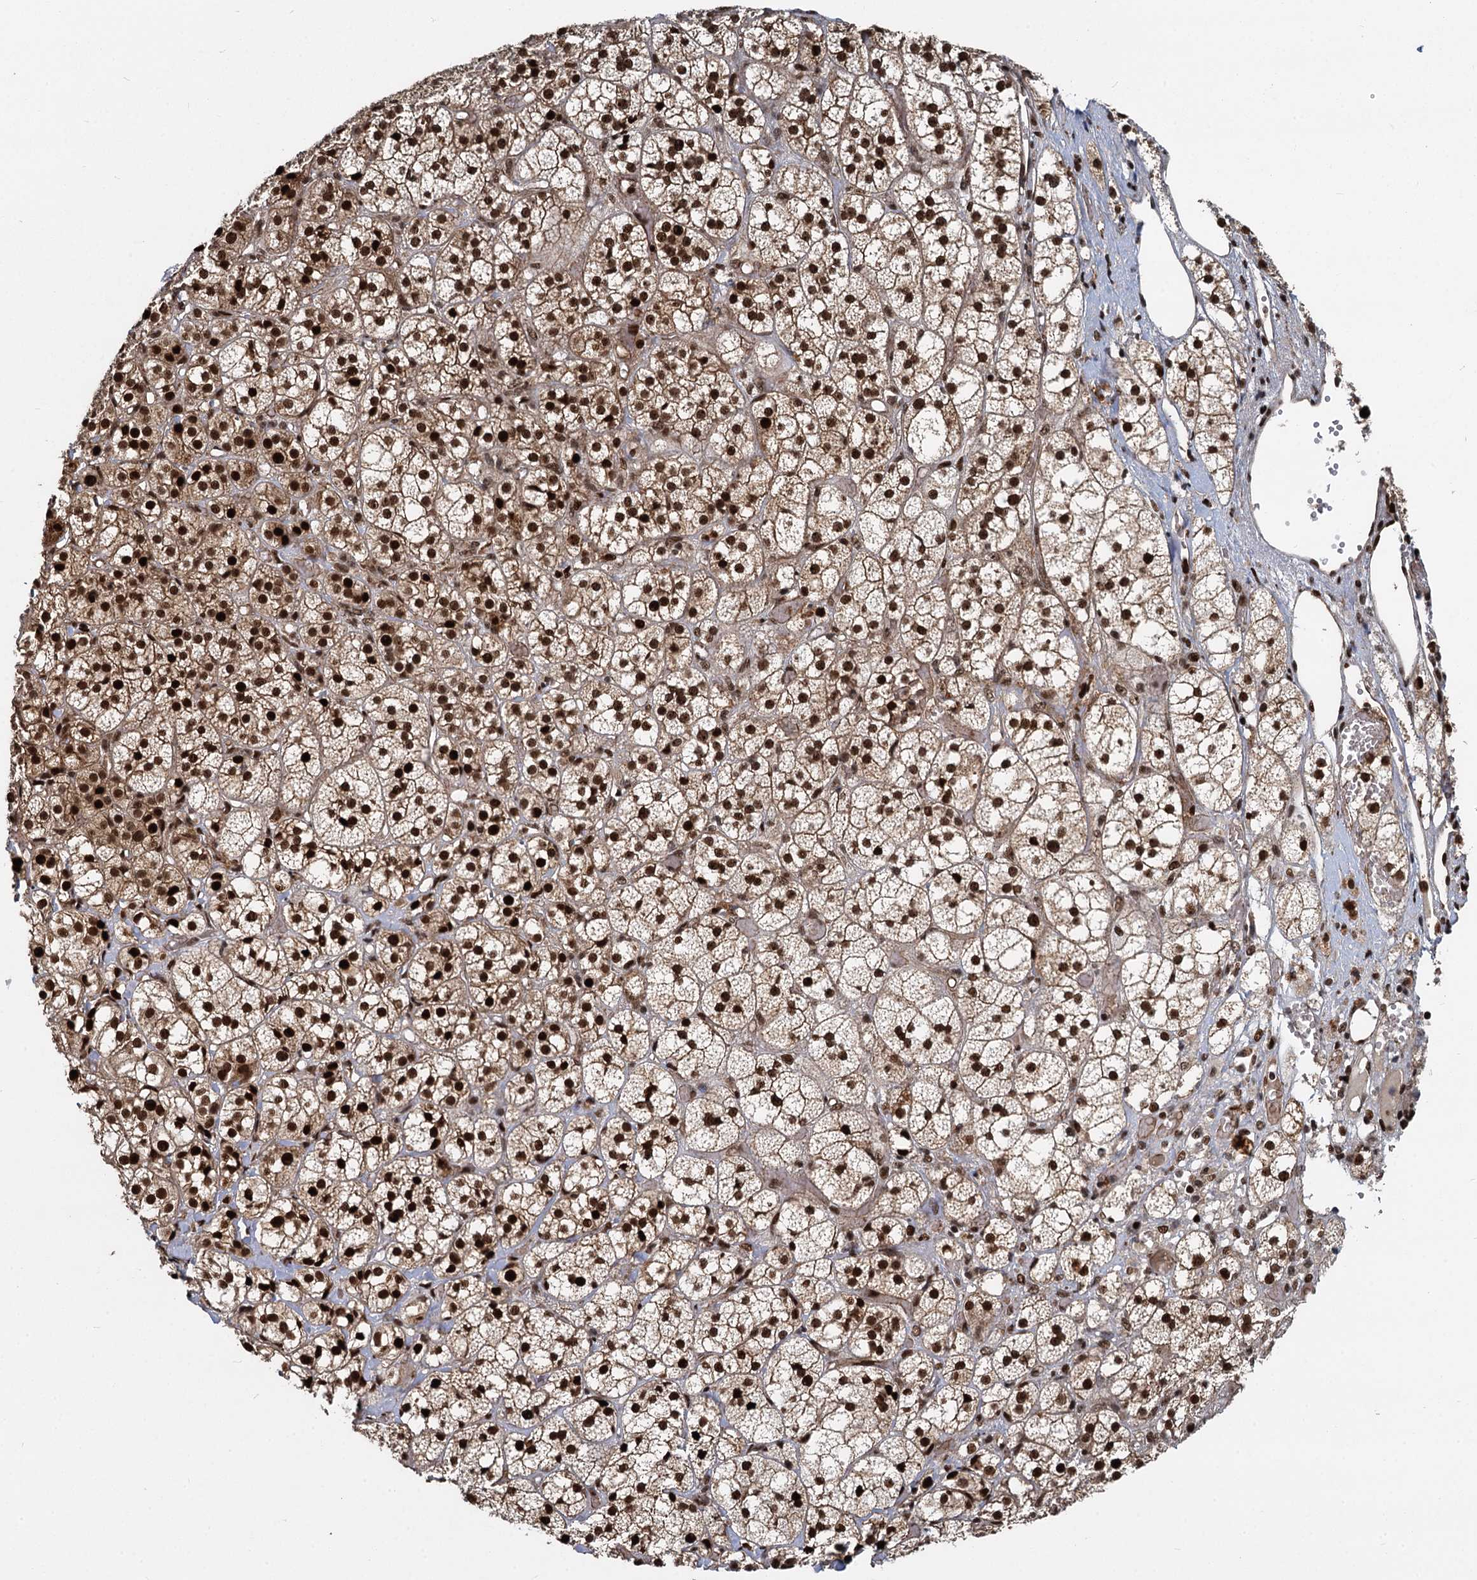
{"staining": {"intensity": "strong", "quantity": ">75%", "location": "cytoplasmic/membranous,nuclear"}, "tissue": "adrenal gland", "cell_type": "Glandular cells", "image_type": "normal", "snomed": [{"axis": "morphology", "description": "Normal tissue, NOS"}, {"axis": "topography", "description": "Adrenal gland"}], "caption": "IHC histopathology image of benign adrenal gland: human adrenal gland stained using immunohistochemistry (IHC) shows high levels of strong protein expression localized specifically in the cytoplasmic/membranous,nuclear of glandular cells, appearing as a cytoplasmic/membranous,nuclear brown color.", "gene": "ANKRD49", "patient": {"sex": "female", "age": 61}}